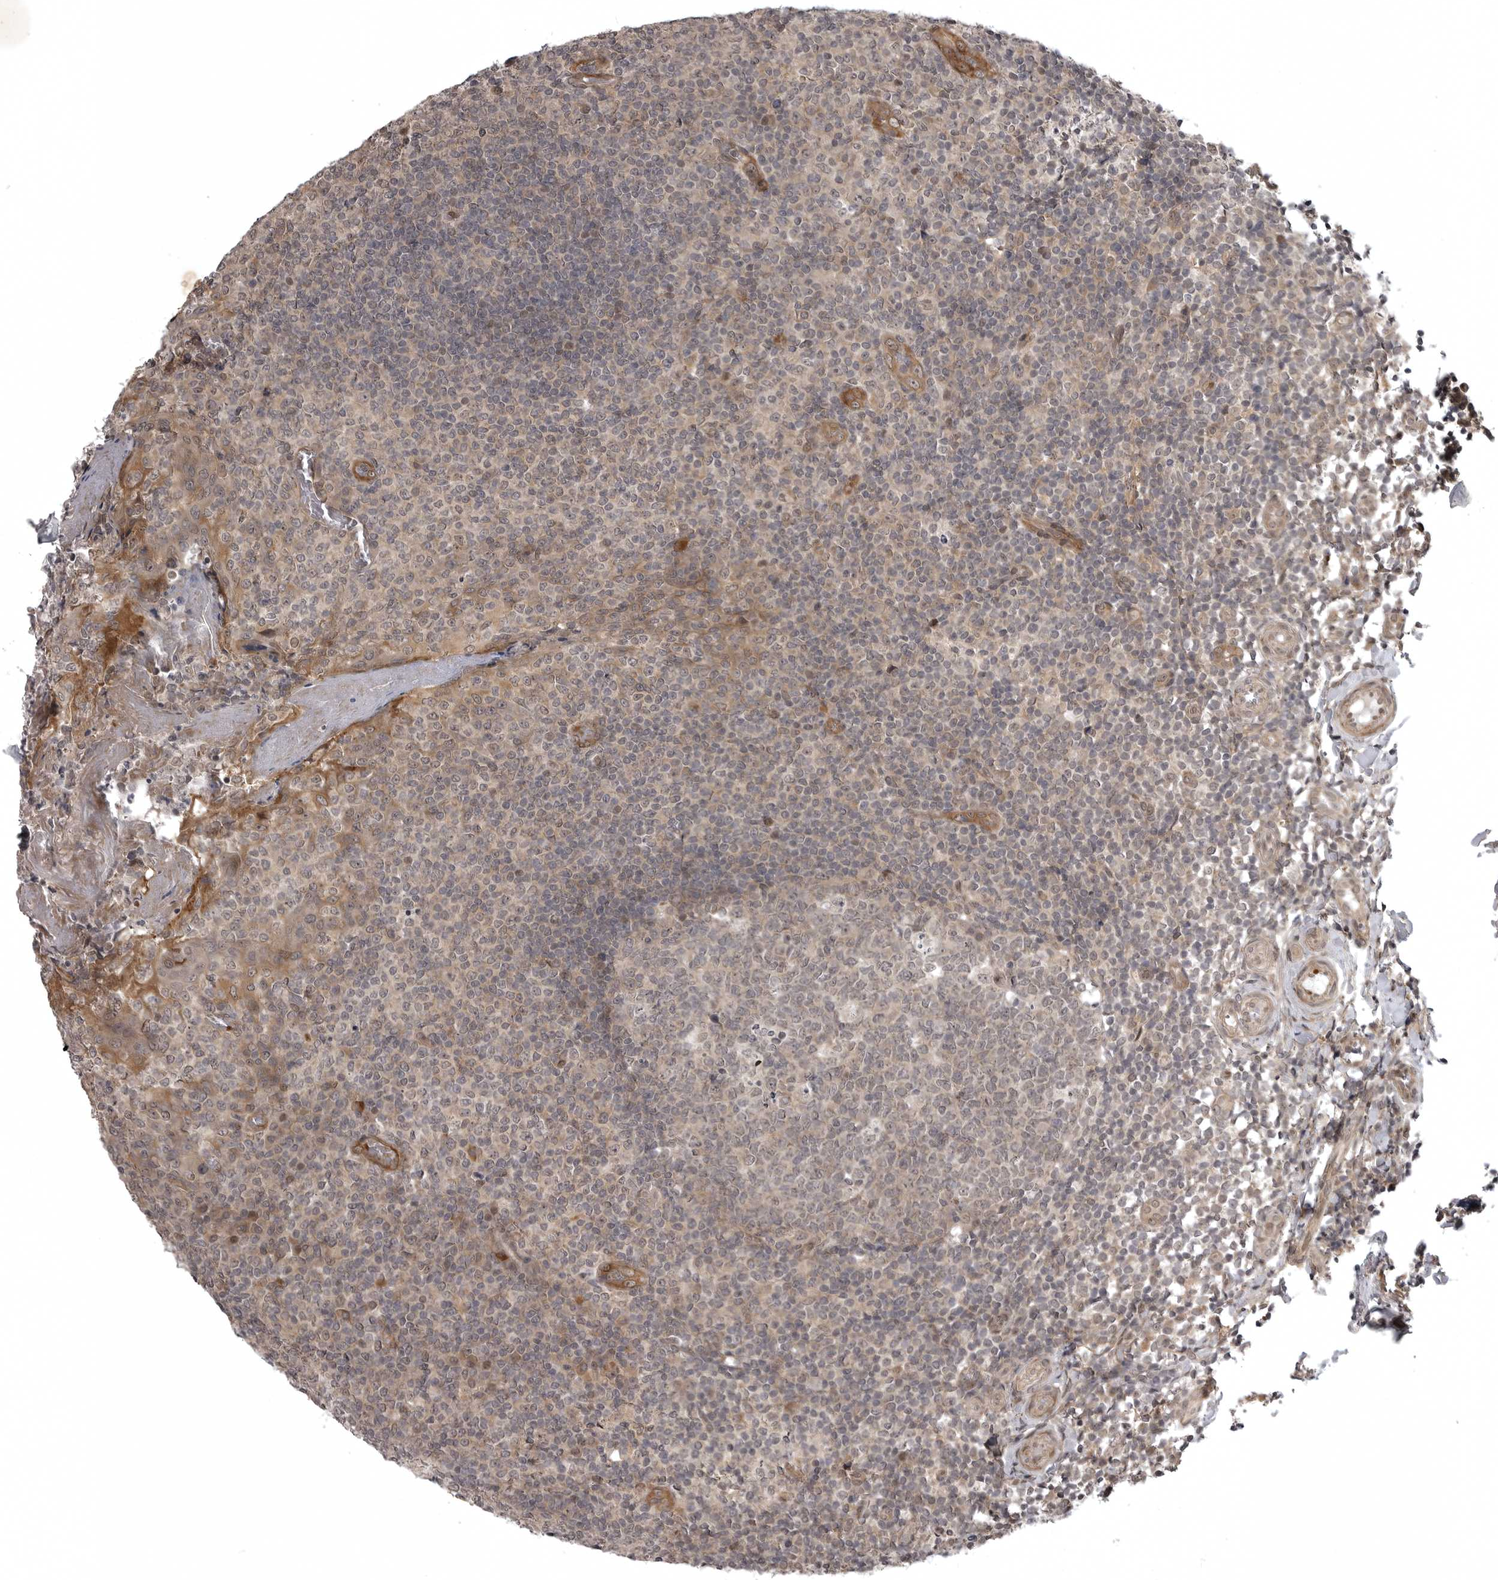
{"staining": {"intensity": "weak", "quantity": ">75%", "location": "cytoplasmic/membranous"}, "tissue": "tonsil", "cell_type": "Germinal center cells", "image_type": "normal", "snomed": [{"axis": "morphology", "description": "Normal tissue, NOS"}, {"axis": "topography", "description": "Tonsil"}], "caption": "Immunohistochemical staining of normal tonsil shows weak cytoplasmic/membranous protein positivity in about >75% of germinal center cells. (DAB (3,3'-diaminobenzidine) IHC, brown staining for protein, blue staining for nuclei).", "gene": "SNX16", "patient": {"sex": "female", "age": 19}}